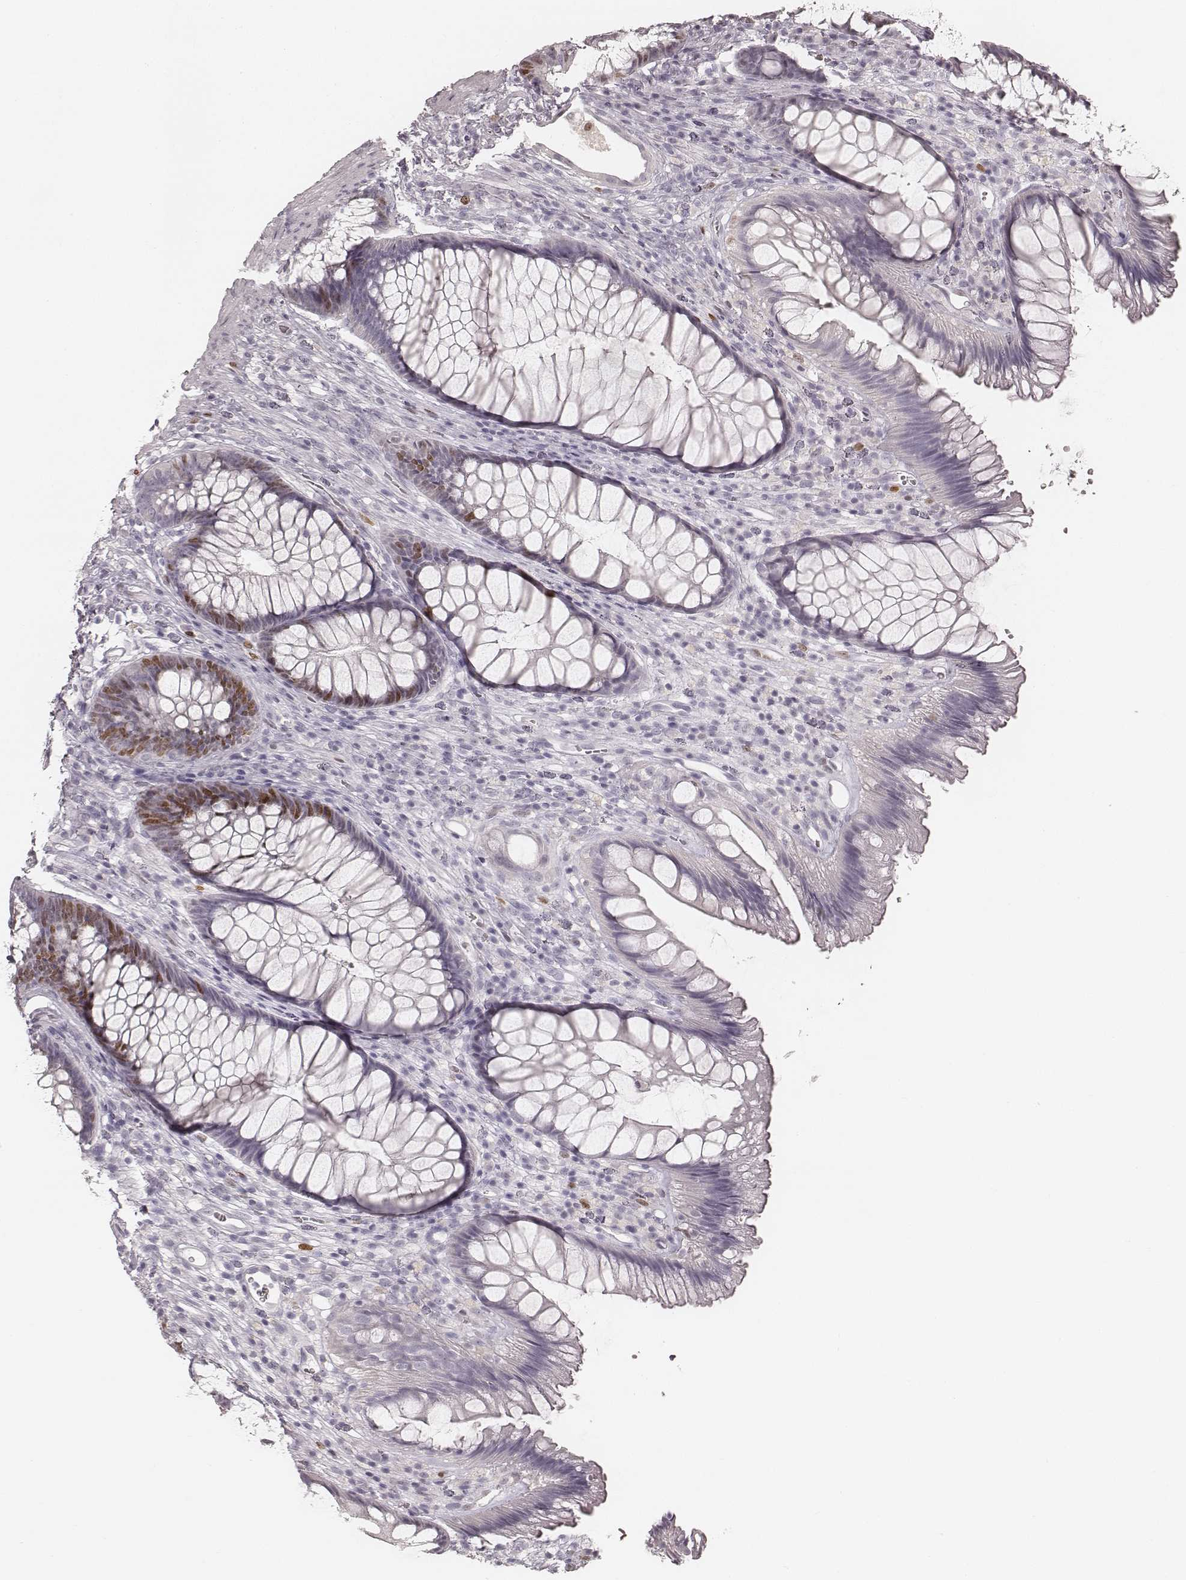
{"staining": {"intensity": "moderate", "quantity": "<25%", "location": "nuclear"}, "tissue": "rectum", "cell_type": "Glandular cells", "image_type": "normal", "snomed": [{"axis": "morphology", "description": "Normal tissue, NOS"}, {"axis": "topography", "description": "Smooth muscle"}, {"axis": "topography", "description": "Rectum"}], "caption": "This is a histology image of IHC staining of normal rectum, which shows moderate staining in the nuclear of glandular cells.", "gene": "TEX37", "patient": {"sex": "male", "age": 53}}